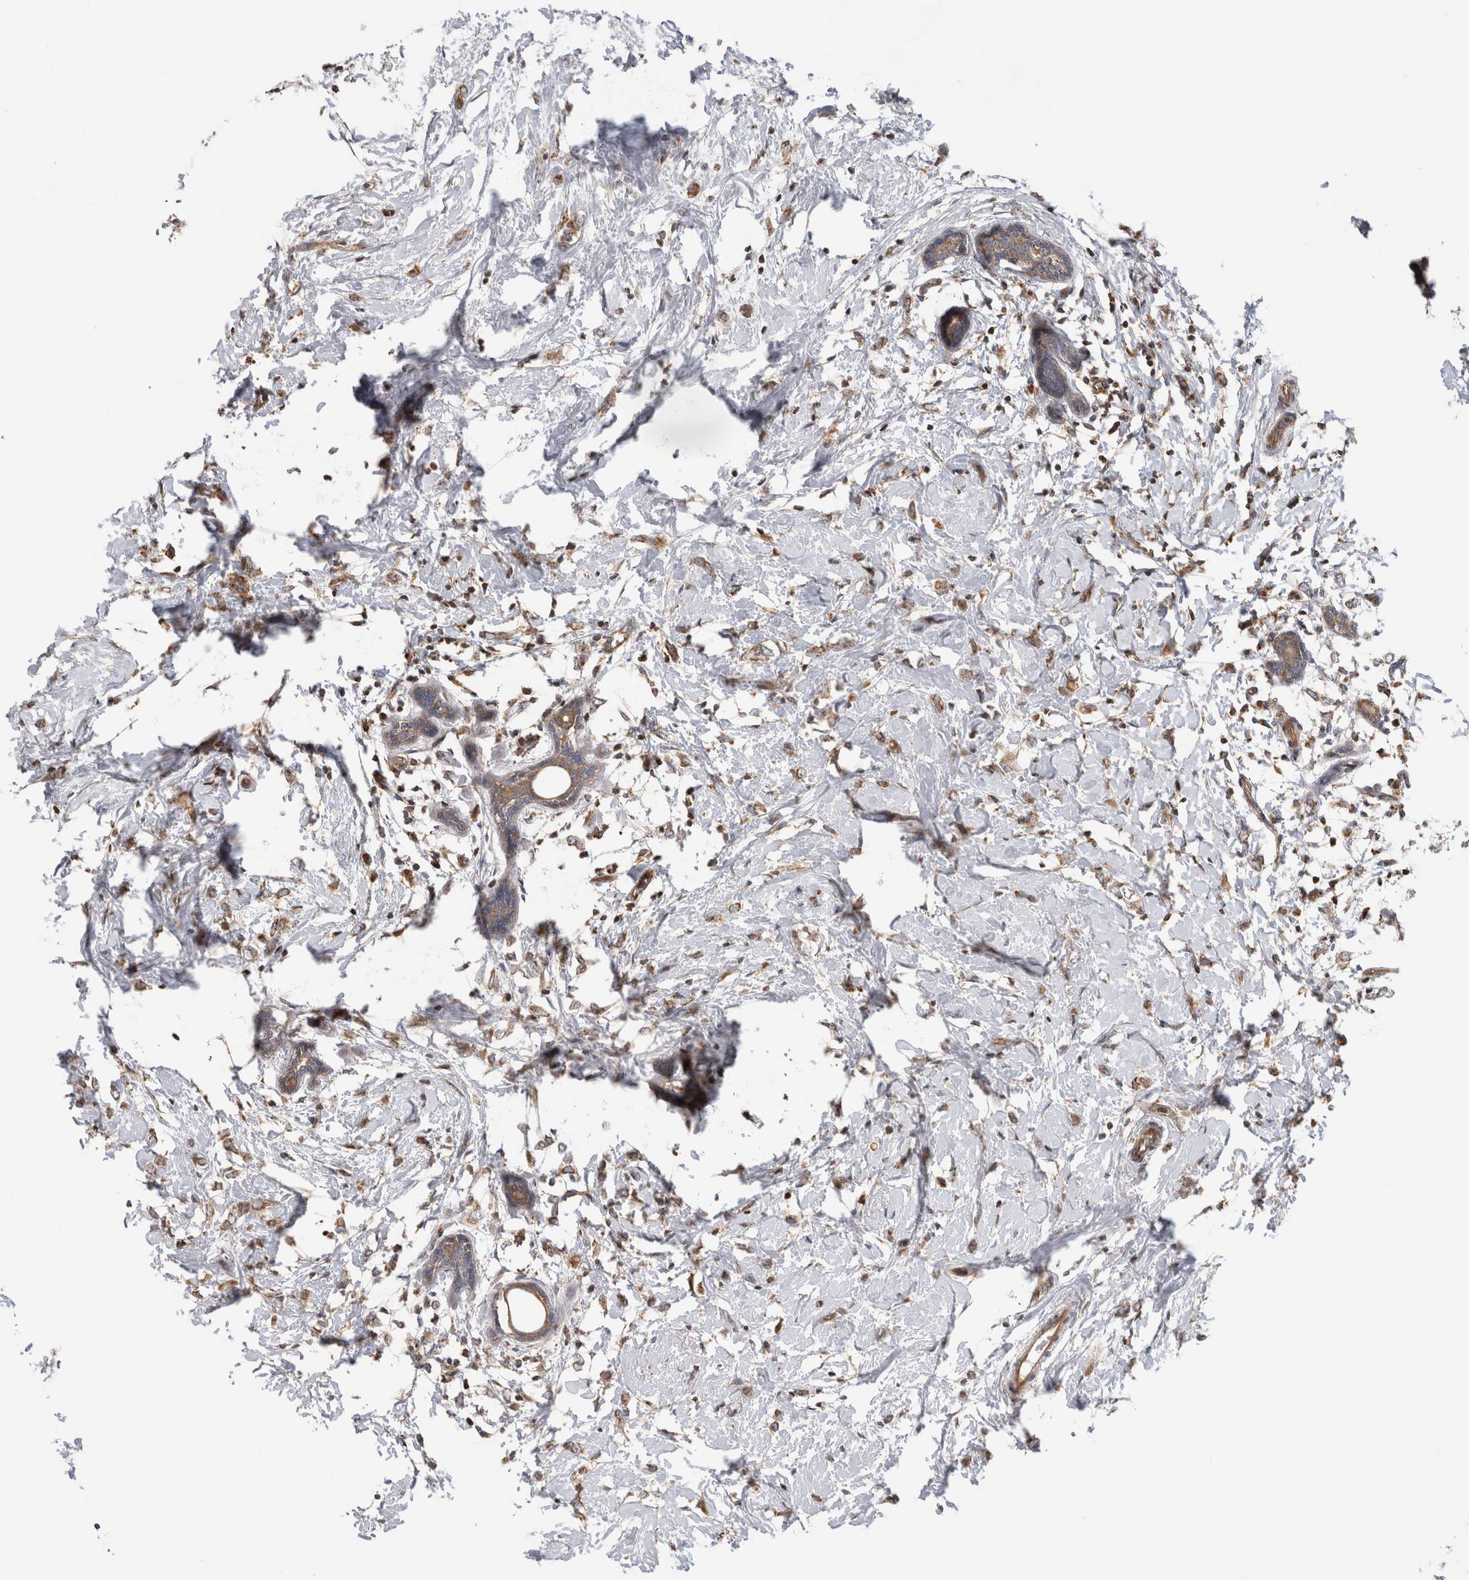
{"staining": {"intensity": "moderate", "quantity": ">75%", "location": "cytoplasmic/membranous"}, "tissue": "breast cancer", "cell_type": "Tumor cells", "image_type": "cancer", "snomed": [{"axis": "morphology", "description": "Normal tissue, NOS"}, {"axis": "morphology", "description": "Lobular carcinoma"}, {"axis": "topography", "description": "Breast"}], "caption": "Tumor cells show medium levels of moderate cytoplasmic/membranous expression in approximately >75% of cells in human breast cancer. (DAB = brown stain, brightfield microscopy at high magnification).", "gene": "GRIK2", "patient": {"sex": "female", "age": 47}}